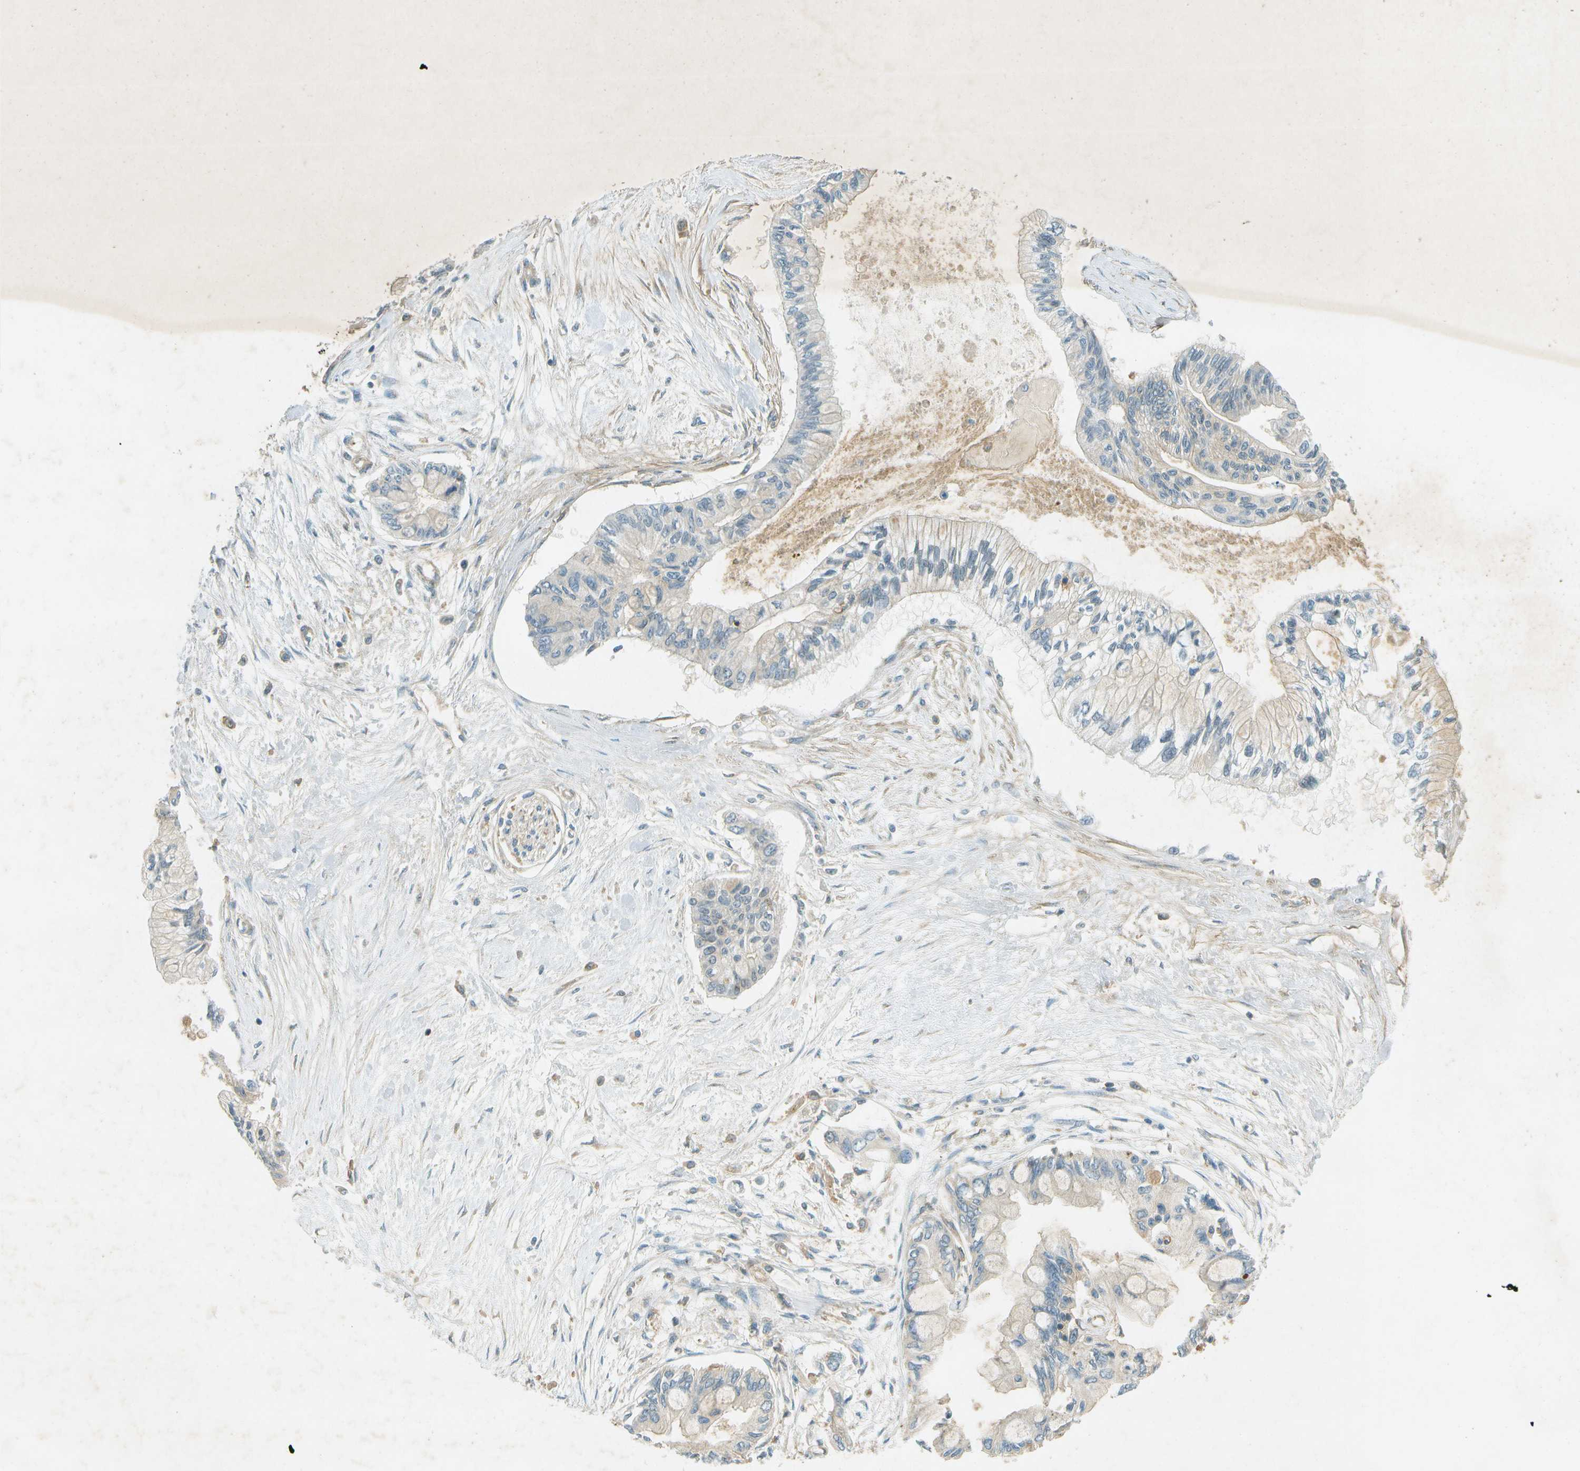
{"staining": {"intensity": "weak", "quantity": "25%-75%", "location": "cytoplasmic/membranous"}, "tissue": "pancreatic cancer", "cell_type": "Tumor cells", "image_type": "cancer", "snomed": [{"axis": "morphology", "description": "Adenocarcinoma, NOS"}, {"axis": "topography", "description": "Pancreas"}], "caption": "Pancreatic cancer tissue displays weak cytoplasmic/membranous staining in about 25%-75% of tumor cells", "gene": "NUDT4", "patient": {"sex": "female", "age": 77}}